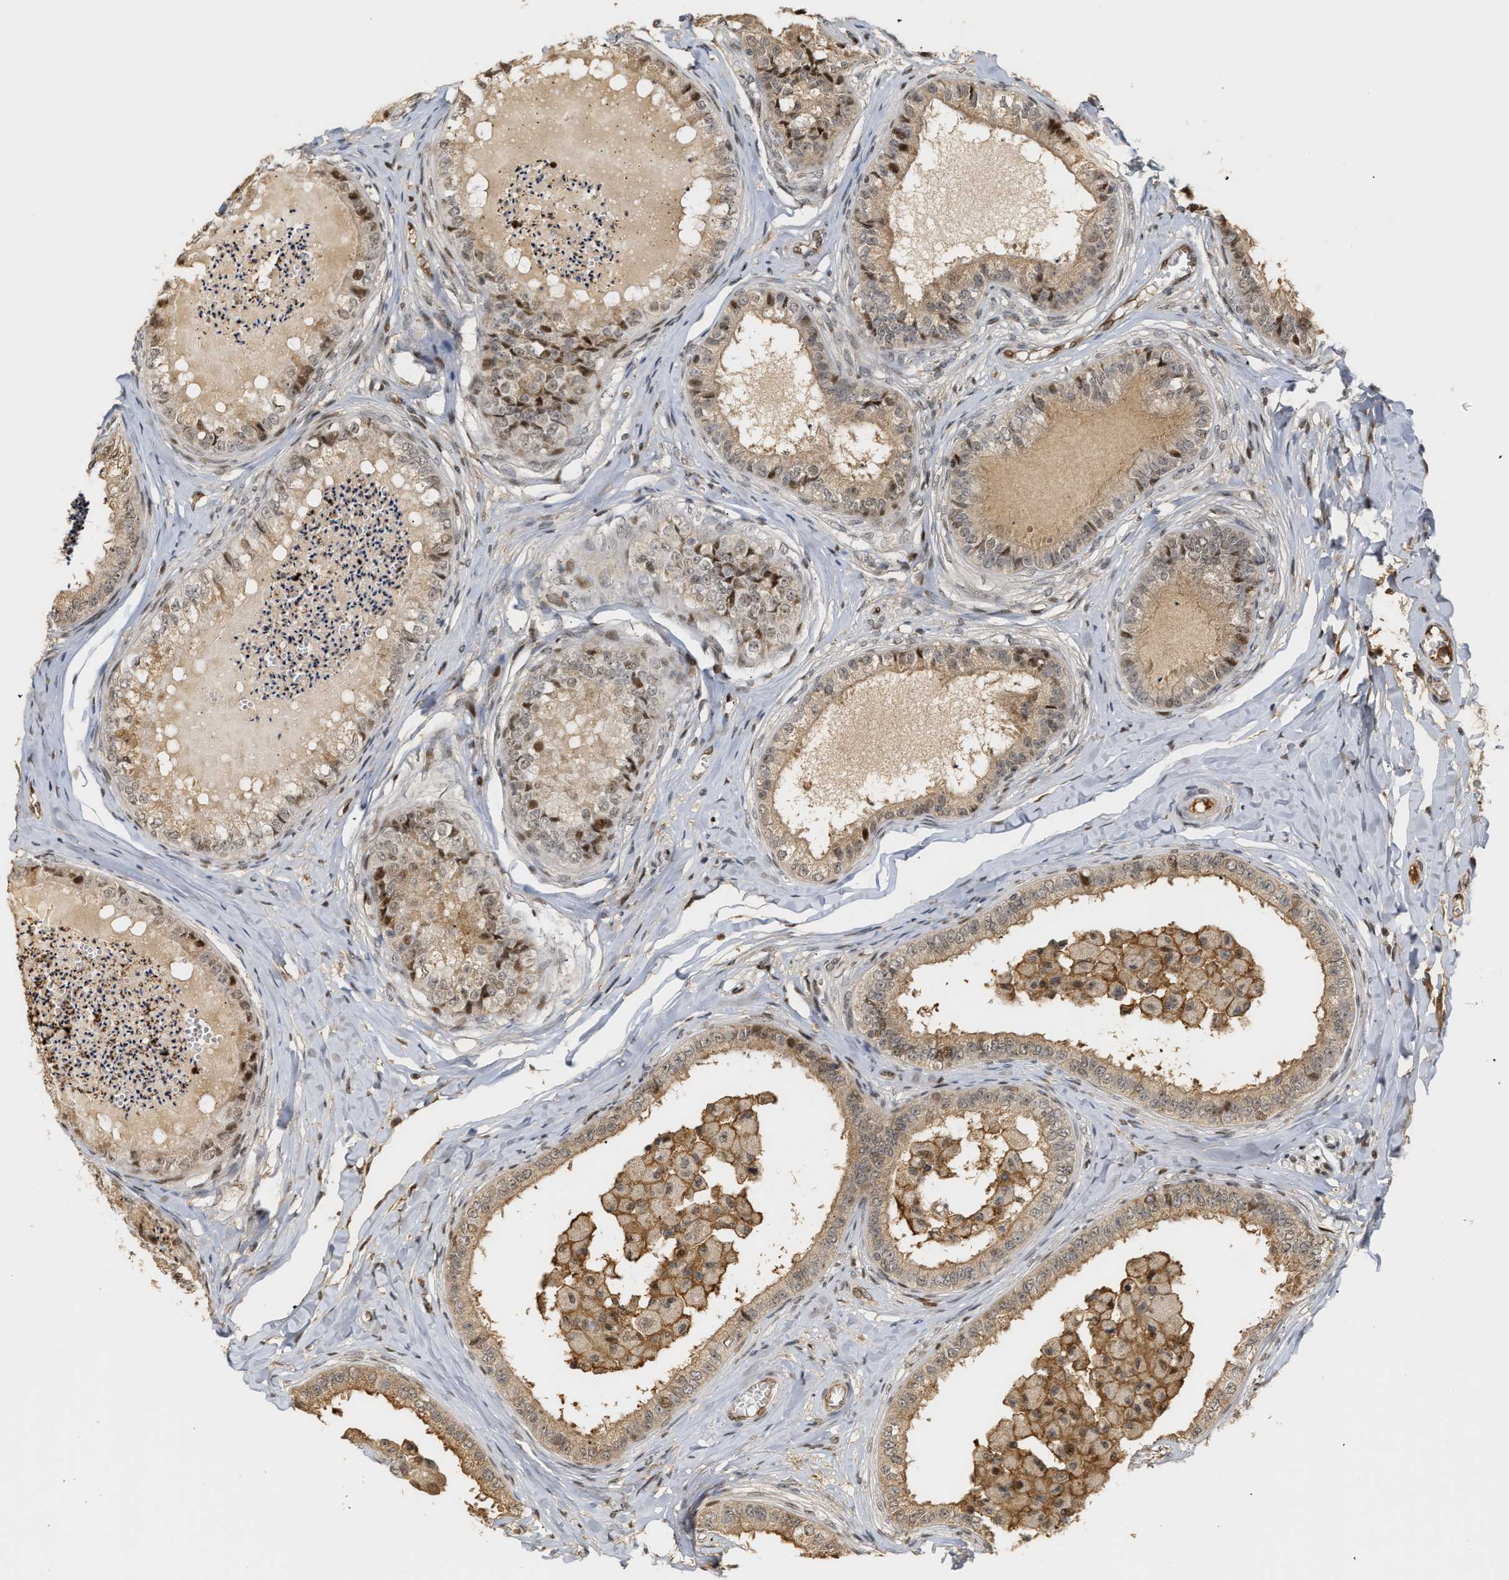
{"staining": {"intensity": "moderate", "quantity": ">75%", "location": "cytoplasmic/membranous,nuclear"}, "tissue": "epididymis", "cell_type": "Glandular cells", "image_type": "normal", "snomed": [{"axis": "morphology", "description": "Normal tissue, NOS"}, {"axis": "topography", "description": "Epididymis"}], "caption": "Protein expression analysis of benign epididymis displays moderate cytoplasmic/membranous,nuclear staining in about >75% of glandular cells.", "gene": "ZFAND5", "patient": {"sex": "male", "age": 31}}